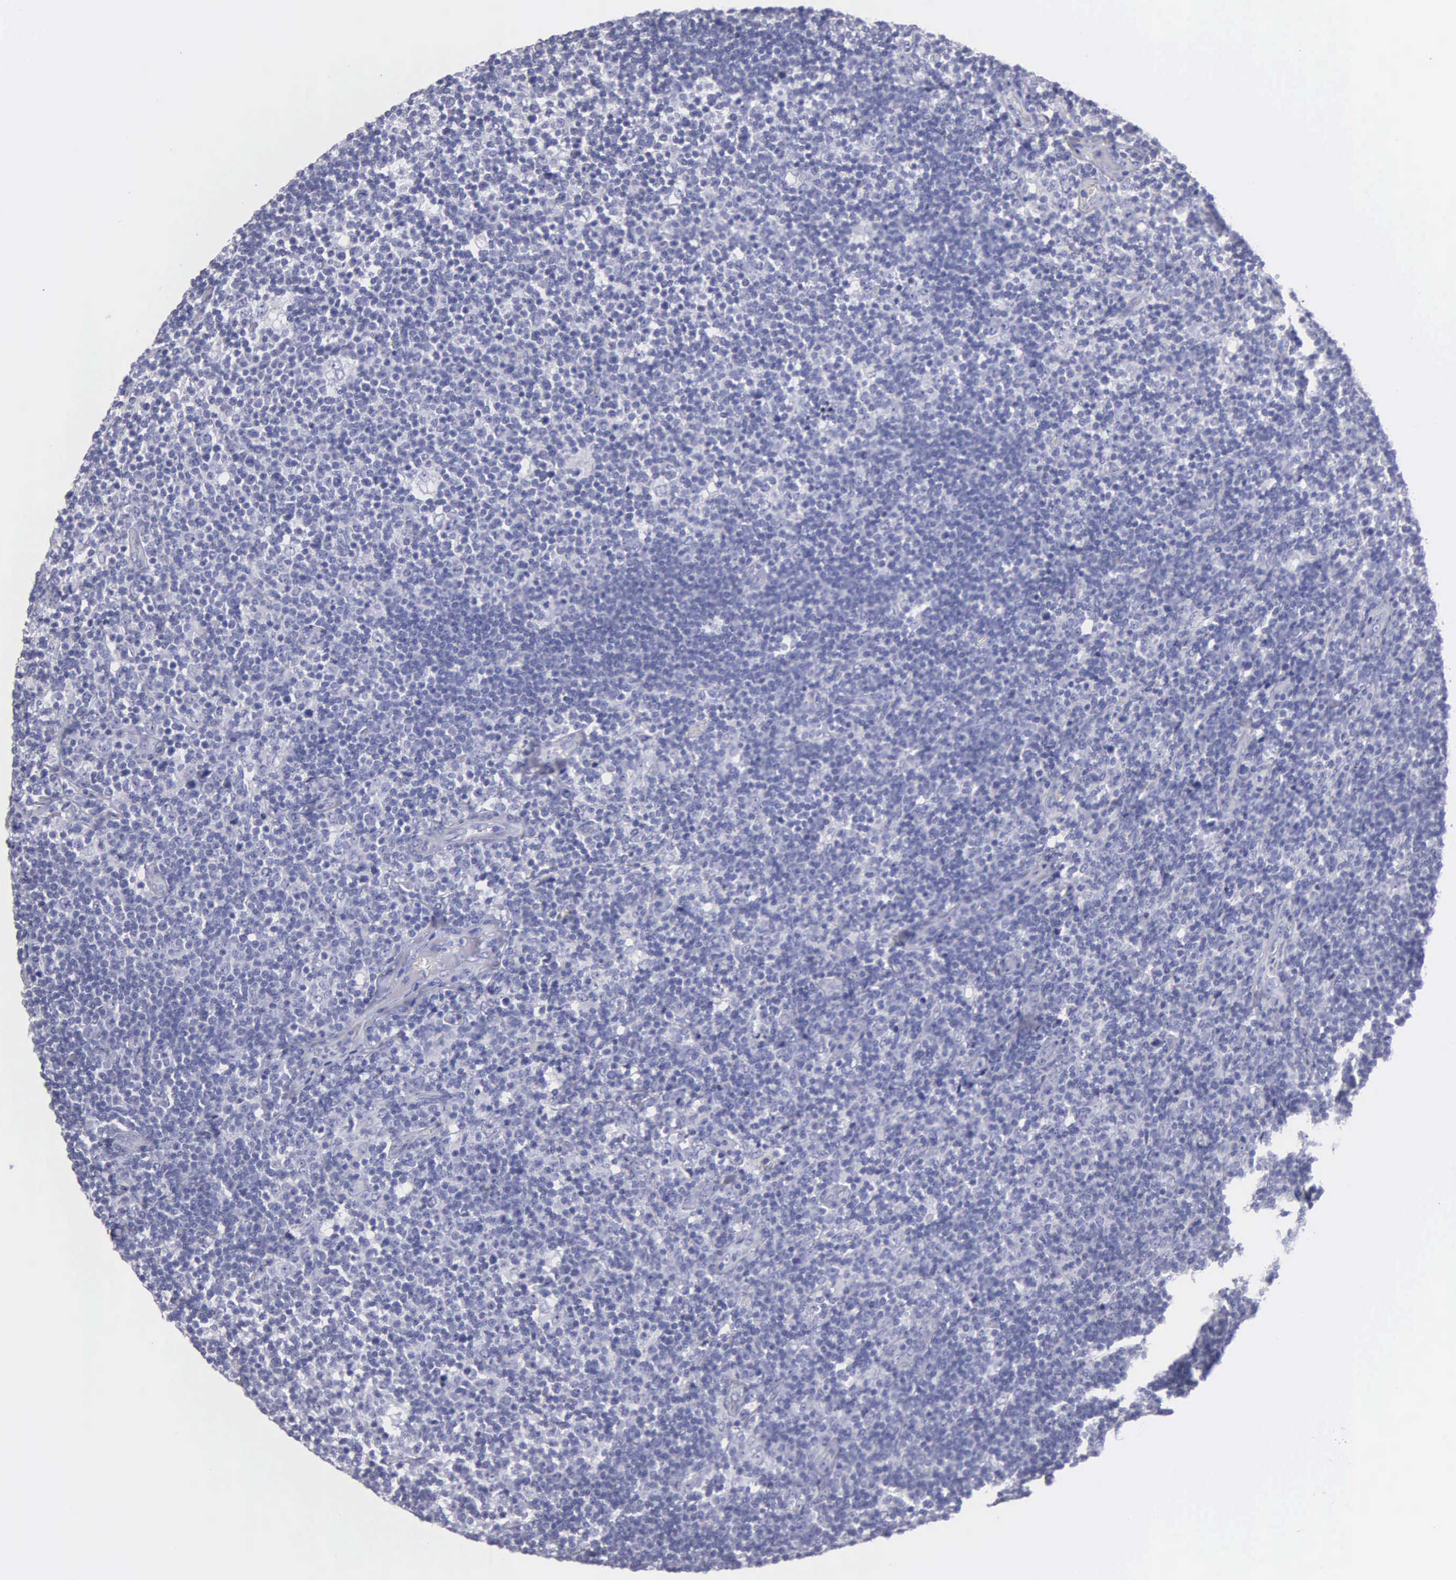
{"staining": {"intensity": "negative", "quantity": "none", "location": "none"}, "tissue": "lymphoma", "cell_type": "Tumor cells", "image_type": "cancer", "snomed": [{"axis": "morphology", "description": "Malignant lymphoma, non-Hodgkin's type, Low grade"}, {"axis": "topography", "description": "Lymph node"}], "caption": "A high-resolution histopathology image shows immunohistochemistry (IHC) staining of malignant lymphoma, non-Hodgkin's type (low-grade), which shows no significant staining in tumor cells. The staining is performed using DAB (3,3'-diaminobenzidine) brown chromogen with nuclei counter-stained in using hematoxylin.", "gene": "FBLN5", "patient": {"sex": "male", "age": 74}}